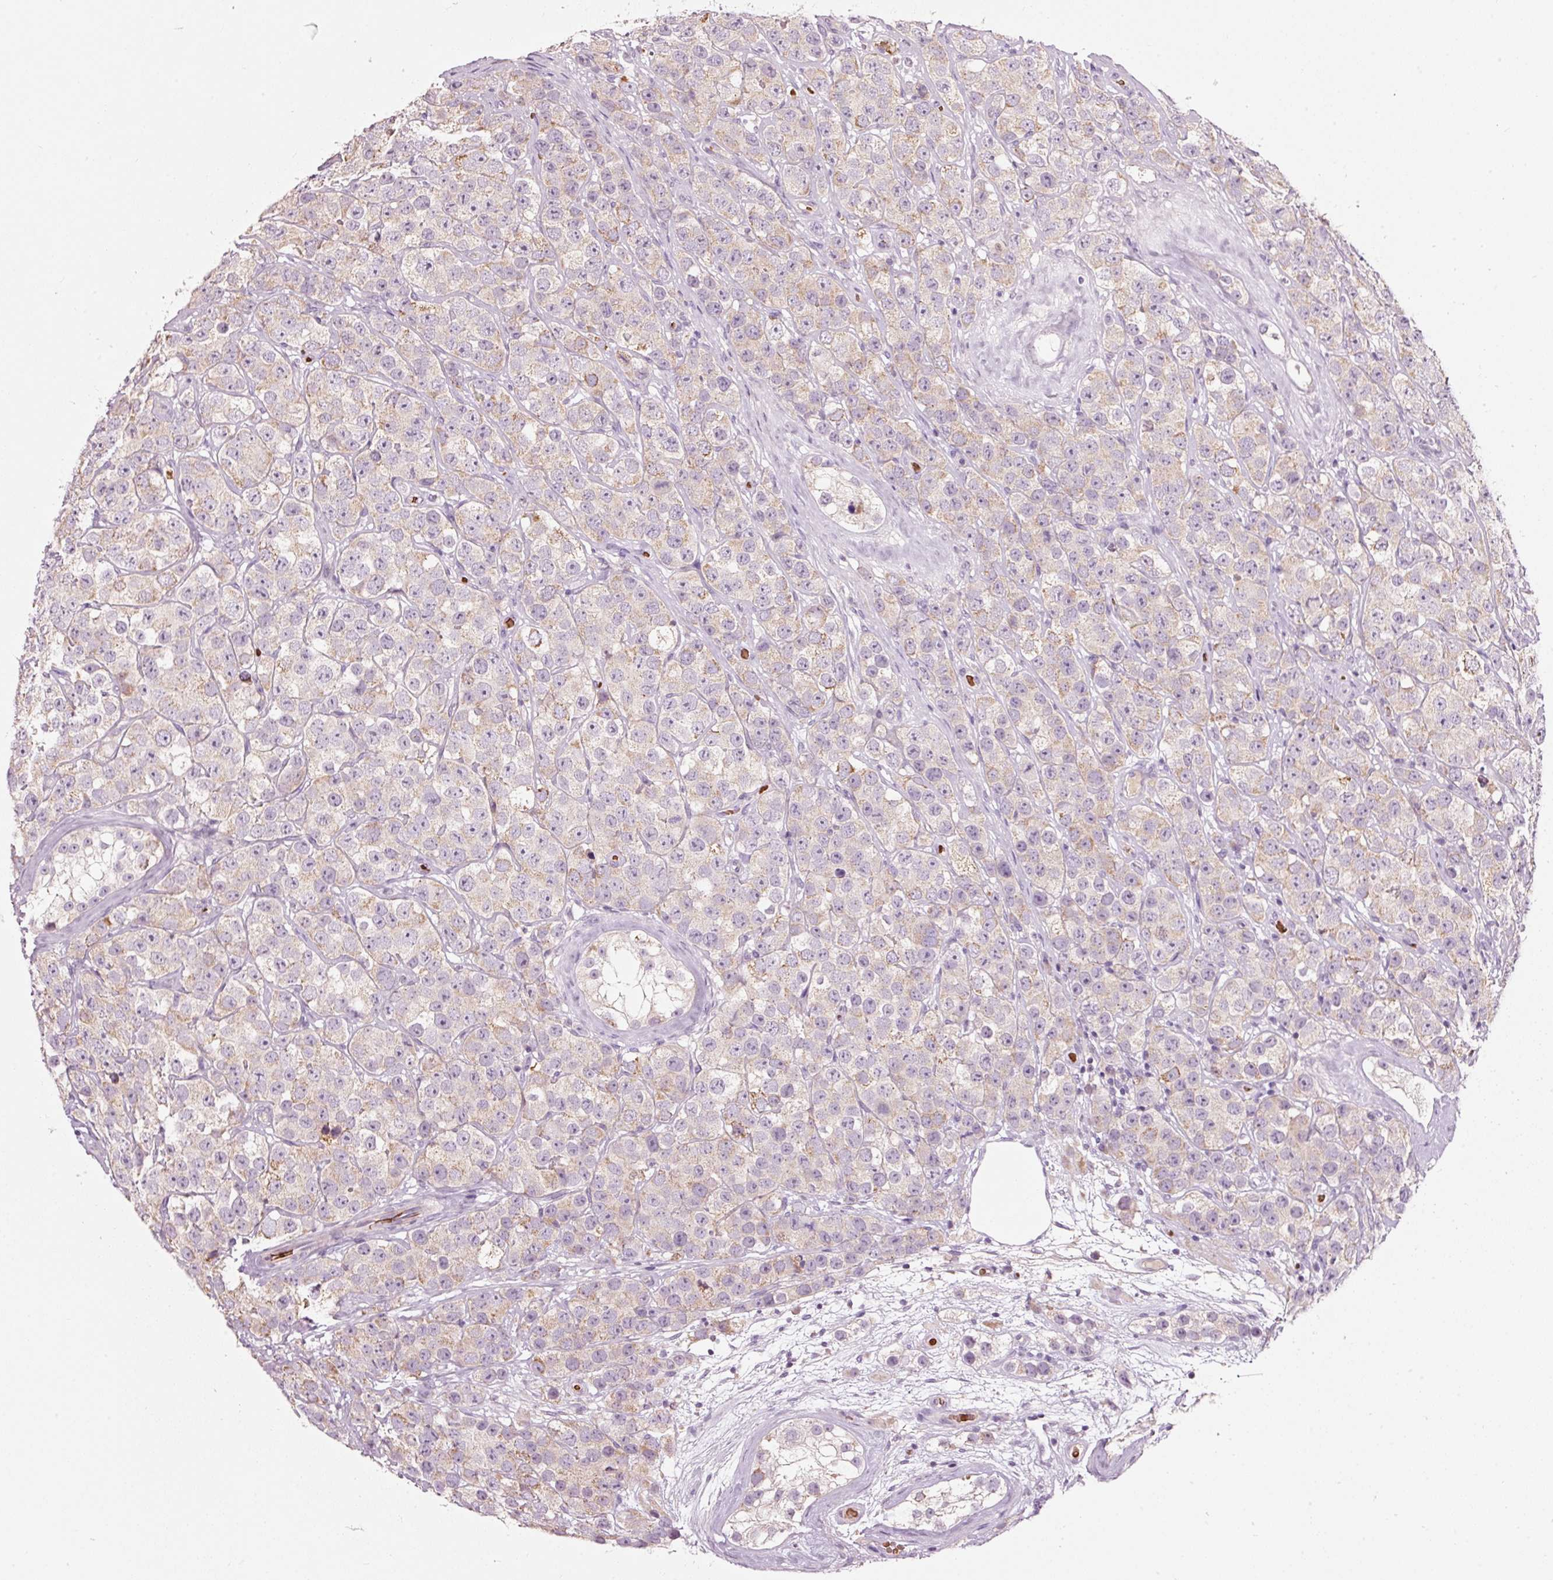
{"staining": {"intensity": "moderate", "quantity": "<25%", "location": "cytoplasmic/membranous"}, "tissue": "testis cancer", "cell_type": "Tumor cells", "image_type": "cancer", "snomed": [{"axis": "morphology", "description": "Seminoma, NOS"}, {"axis": "topography", "description": "Testis"}], "caption": "Immunohistochemistry of seminoma (testis) demonstrates low levels of moderate cytoplasmic/membranous positivity in about <25% of tumor cells.", "gene": "LDHAL6B", "patient": {"sex": "male", "age": 28}}